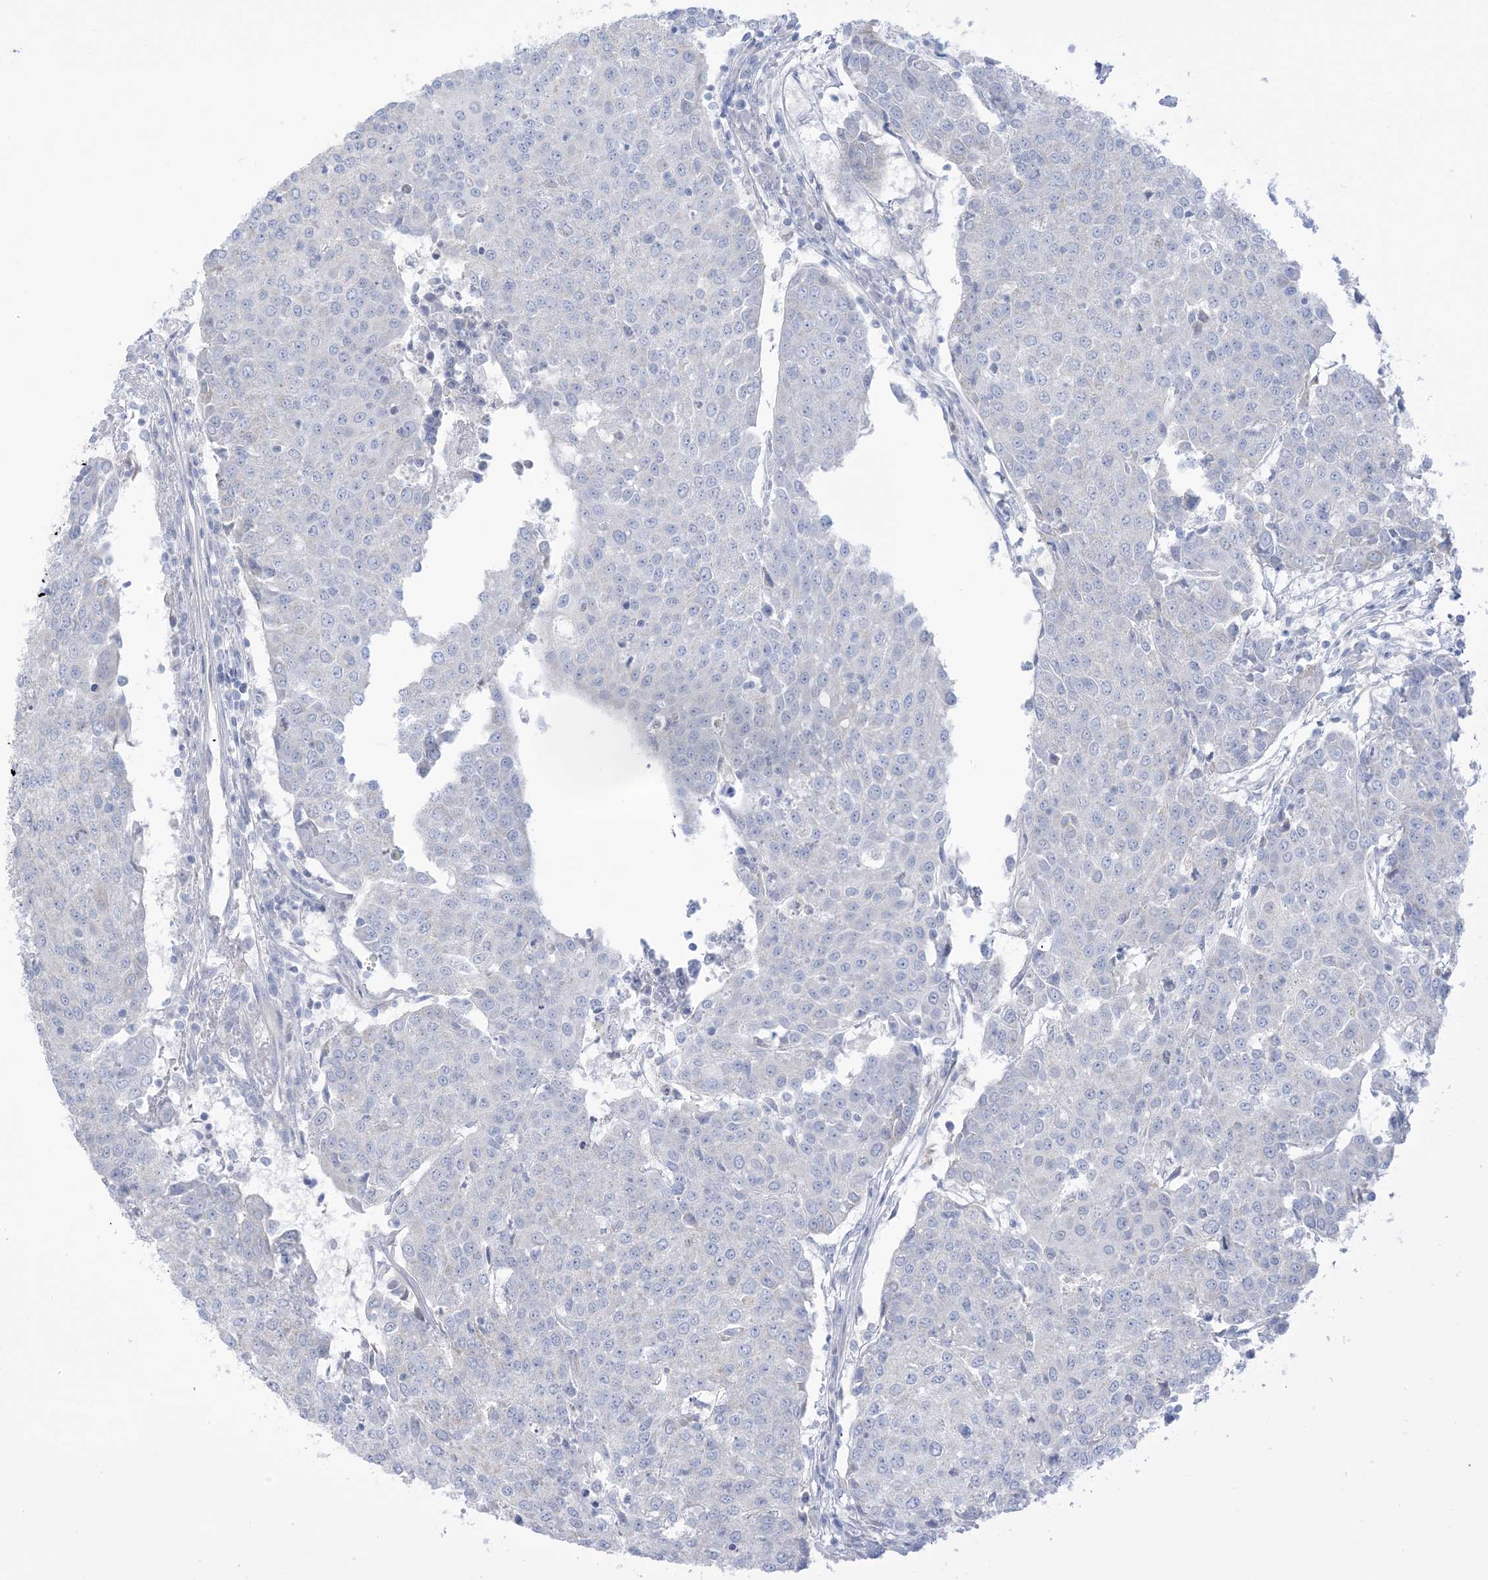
{"staining": {"intensity": "negative", "quantity": "none", "location": "none"}, "tissue": "urothelial cancer", "cell_type": "Tumor cells", "image_type": "cancer", "snomed": [{"axis": "morphology", "description": "Urothelial carcinoma, High grade"}, {"axis": "topography", "description": "Urinary bladder"}], "caption": "The photomicrograph exhibits no staining of tumor cells in urothelial carcinoma (high-grade).", "gene": "MTHFD2L", "patient": {"sex": "female", "age": 85}}